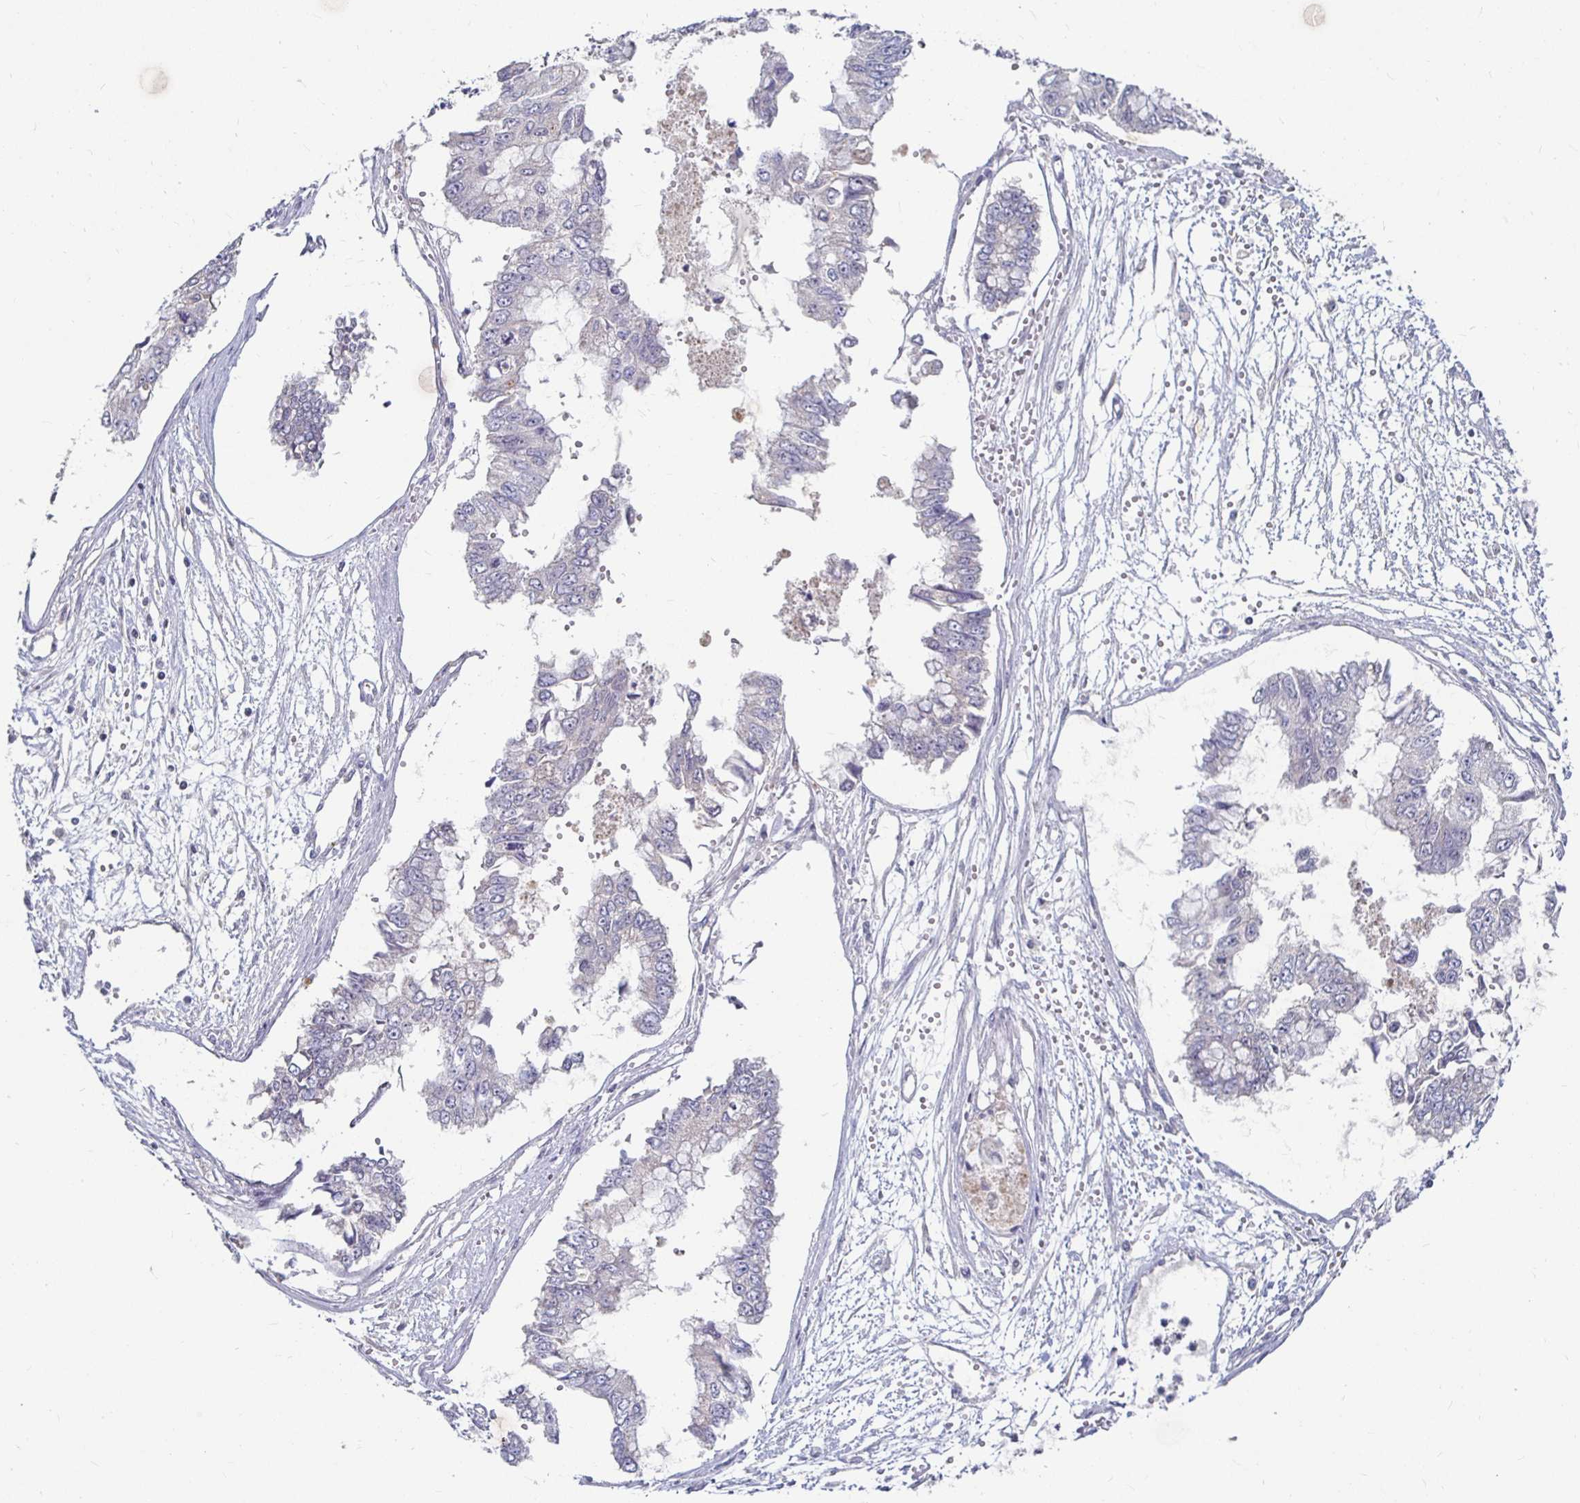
{"staining": {"intensity": "negative", "quantity": "none", "location": "none"}, "tissue": "ovarian cancer", "cell_type": "Tumor cells", "image_type": "cancer", "snomed": [{"axis": "morphology", "description": "Cystadenocarcinoma, mucinous, NOS"}, {"axis": "topography", "description": "Ovary"}], "caption": "High magnification brightfield microscopy of mucinous cystadenocarcinoma (ovarian) stained with DAB (3,3'-diaminobenzidine) (brown) and counterstained with hematoxylin (blue): tumor cells show no significant expression.", "gene": "RNF144B", "patient": {"sex": "female", "age": 72}}